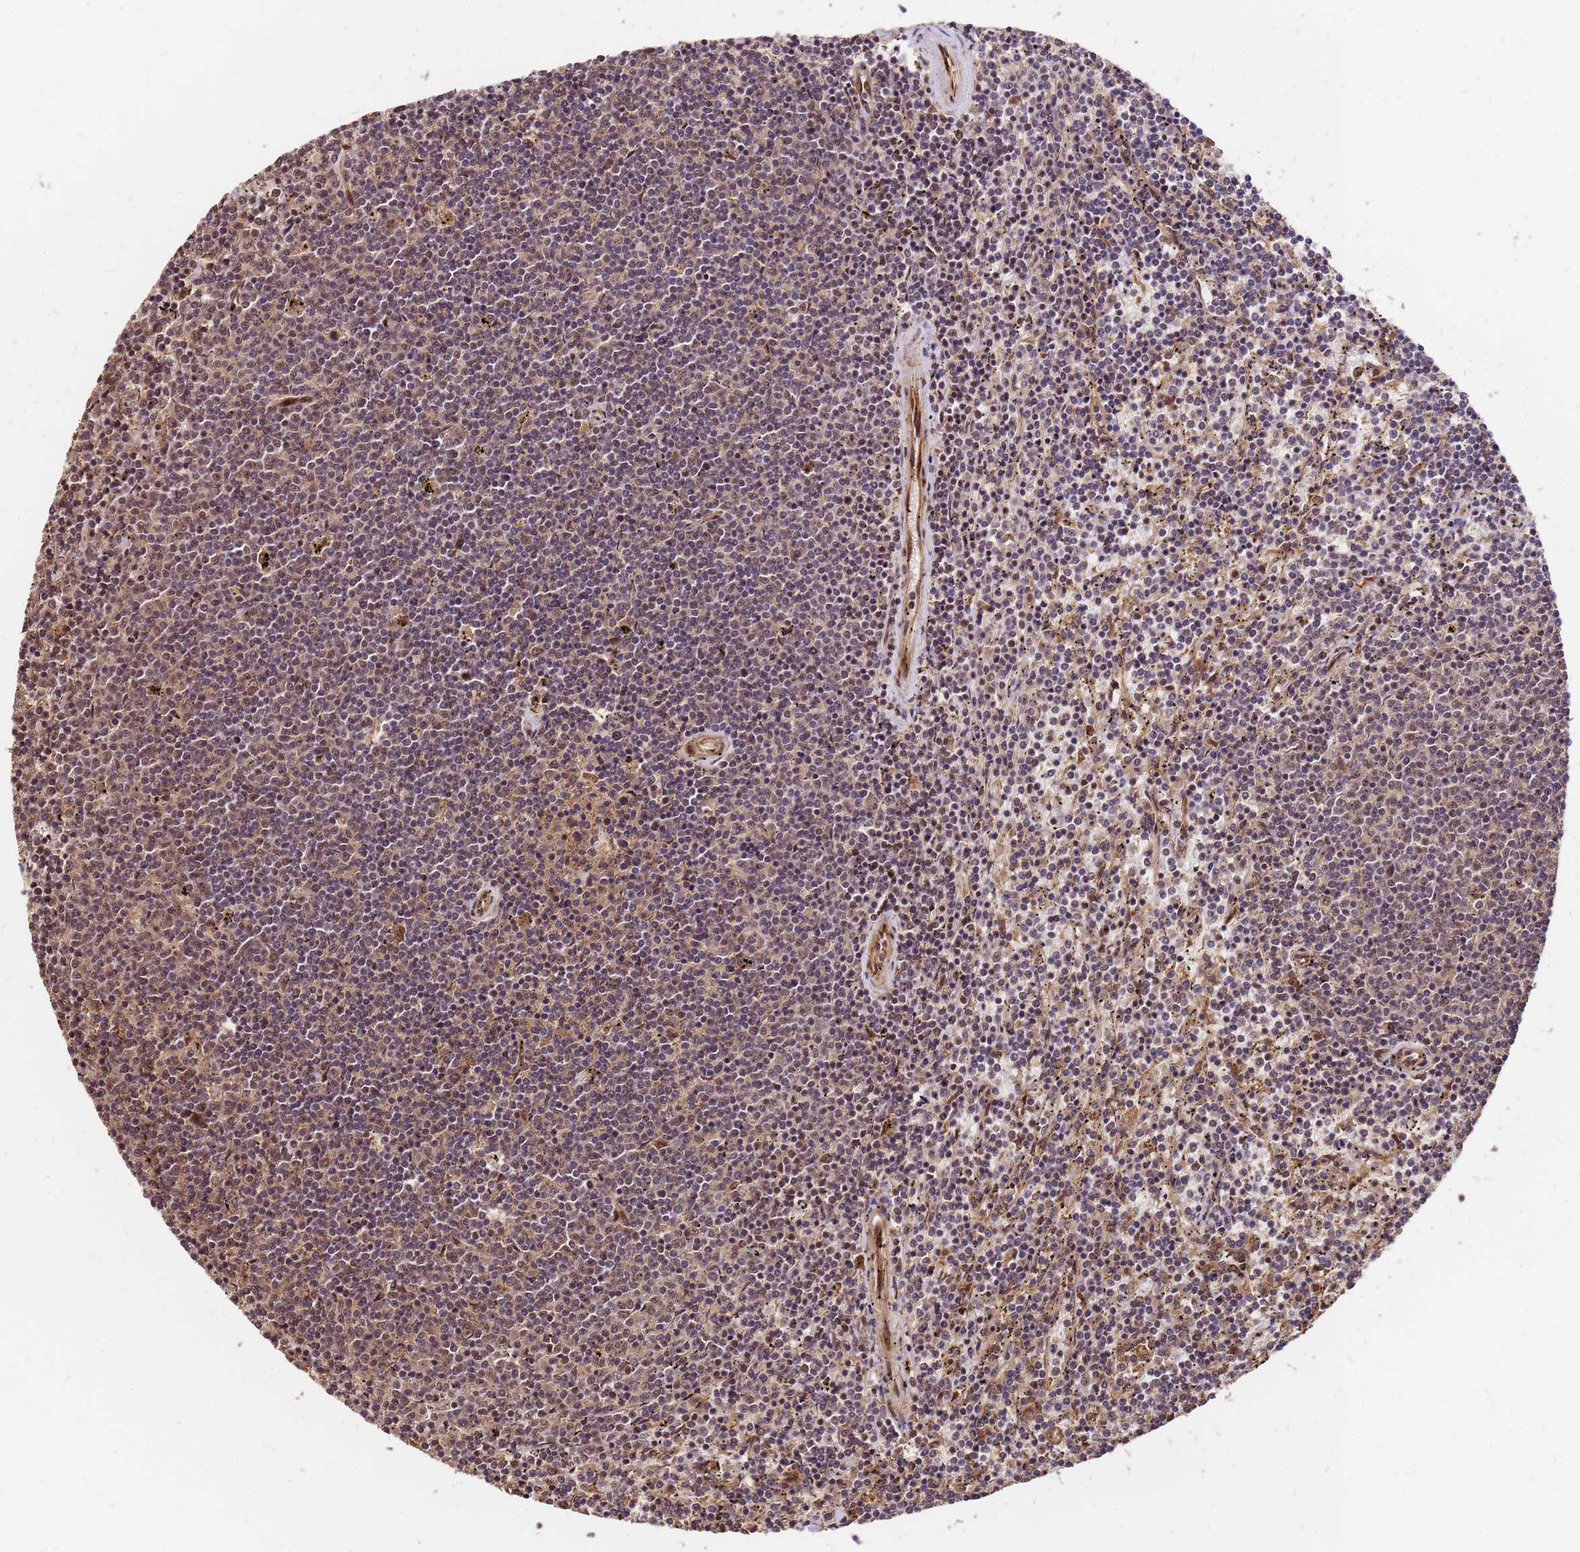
{"staining": {"intensity": "negative", "quantity": "none", "location": "none"}, "tissue": "lymphoma", "cell_type": "Tumor cells", "image_type": "cancer", "snomed": [{"axis": "morphology", "description": "Malignant lymphoma, non-Hodgkin's type, Low grade"}, {"axis": "topography", "description": "Spleen"}], "caption": "Immunohistochemistry (IHC) micrograph of neoplastic tissue: human lymphoma stained with DAB displays no significant protein staining in tumor cells.", "gene": "GPATCH8", "patient": {"sex": "female", "age": 50}}